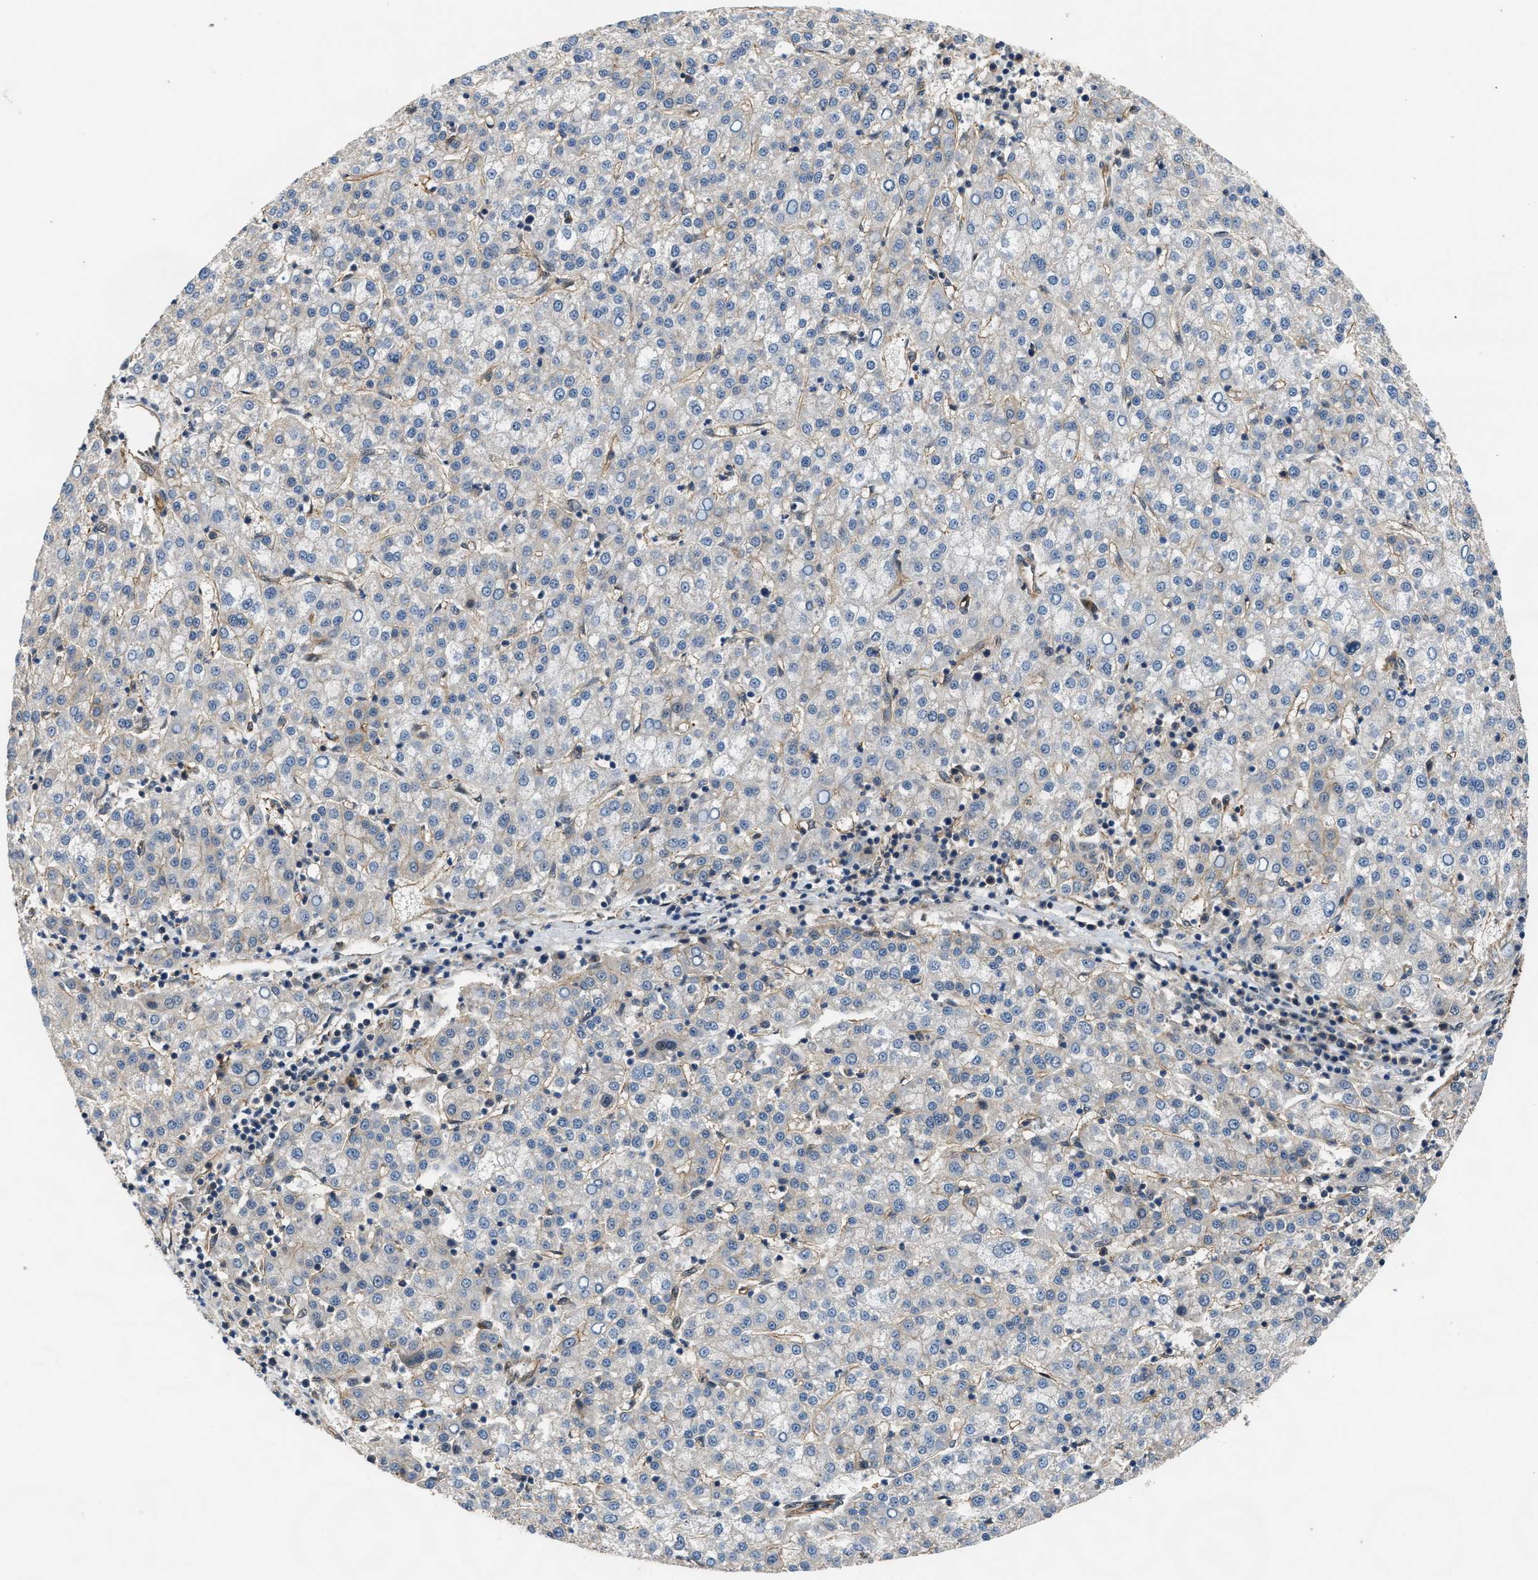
{"staining": {"intensity": "negative", "quantity": "none", "location": "none"}, "tissue": "liver cancer", "cell_type": "Tumor cells", "image_type": "cancer", "snomed": [{"axis": "morphology", "description": "Carcinoma, Hepatocellular, NOS"}, {"axis": "topography", "description": "Liver"}], "caption": "Hepatocellular carcinoma (liver) stained for a protein using IHC shows no positivity tumor cells.", "gene": "COPS2", "patient": {"sex": "female", "age": 58}}